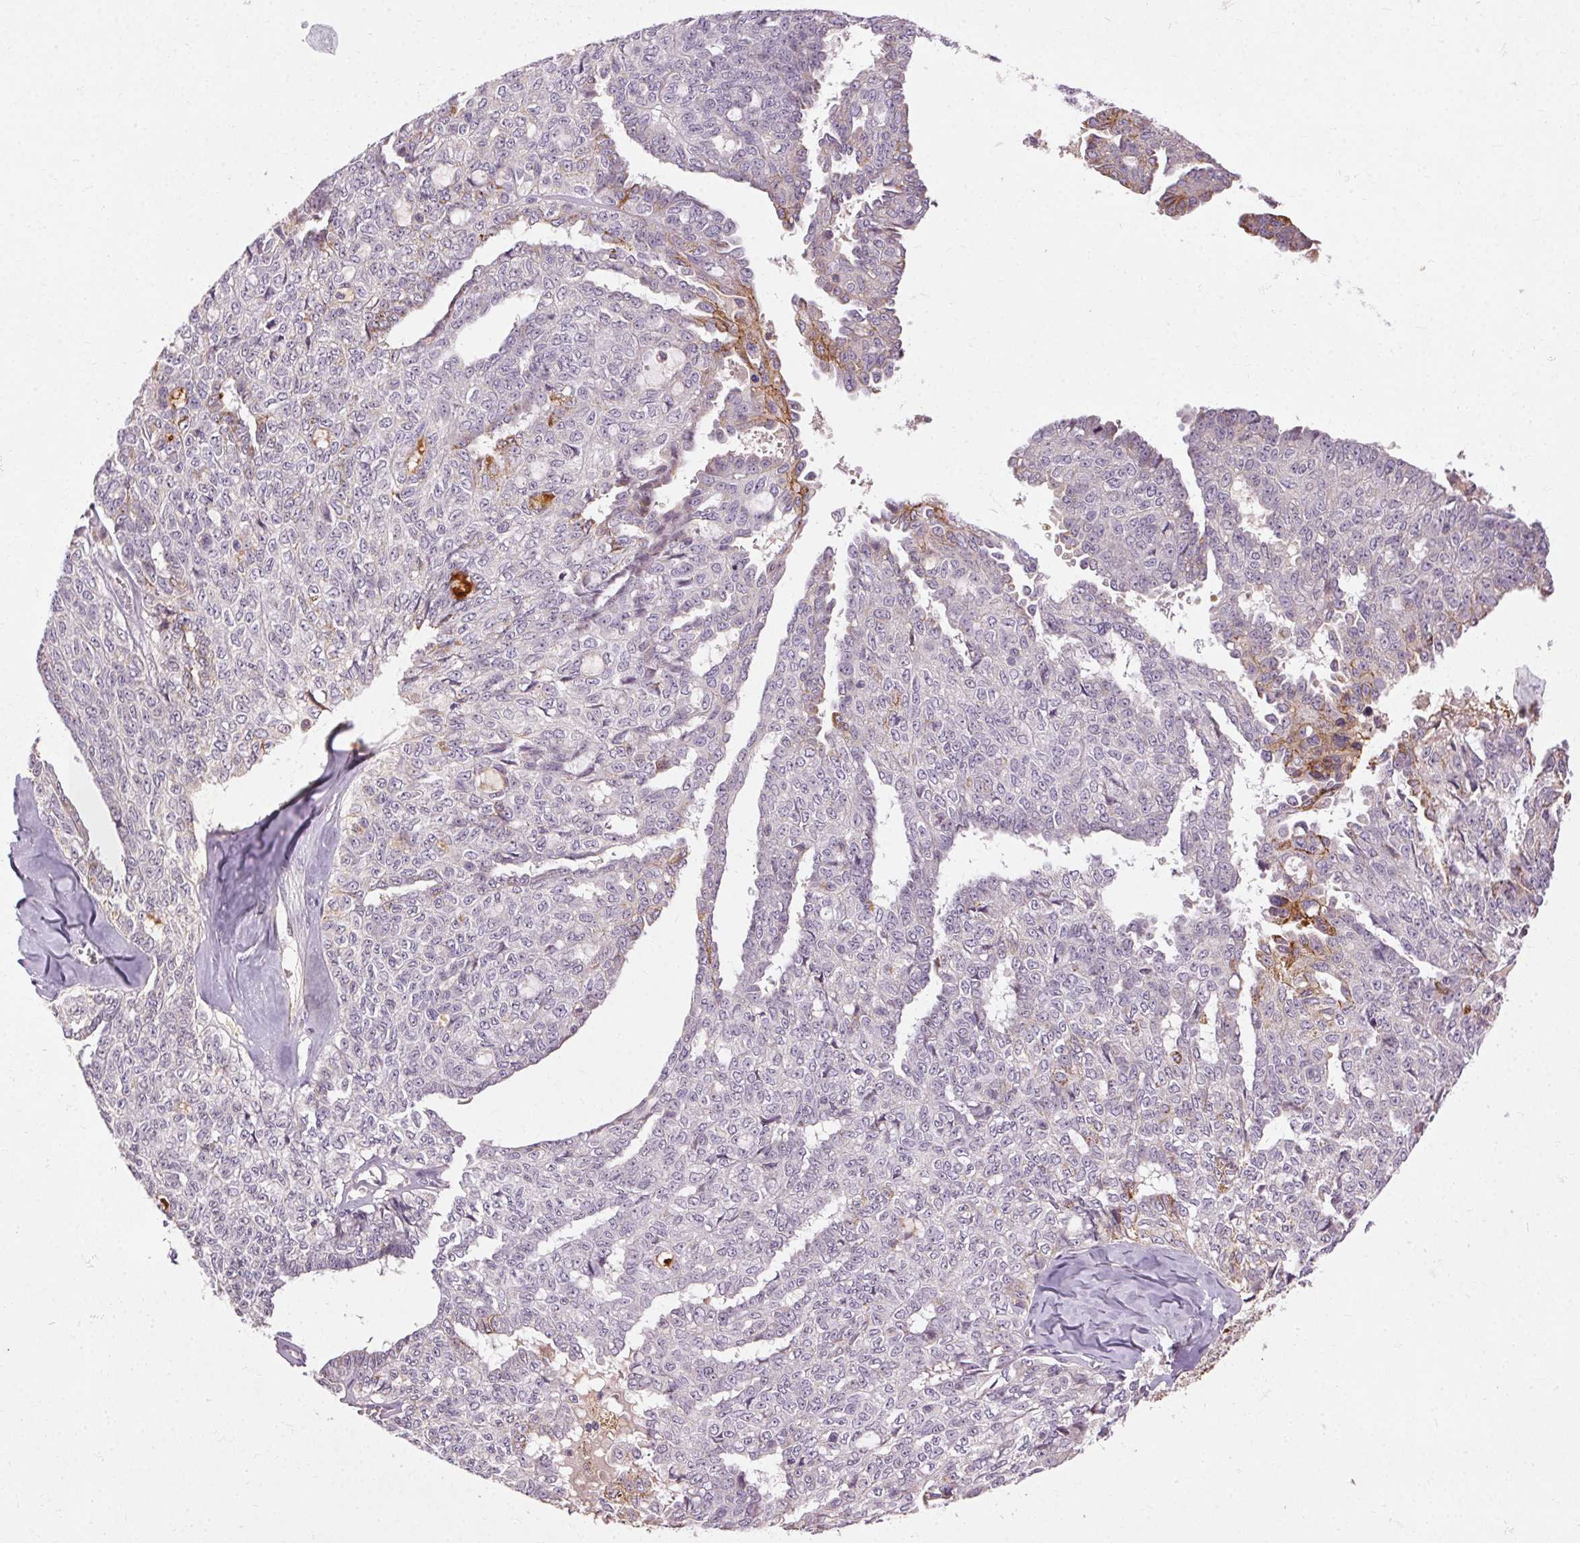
{"staining": {"intensity": "moderate", "quantity": "<25%", "location": "cytoplasmic/membranous"}, "tissue": "ovarian cancer", "cell_type": "Tumor cells", "image_type": "cancer", "snomed": [{"axis": "morphology", "description": "Cystadenocarcinoma, serous, NOS"}, {"axis": "topography", "description": "Ovary"}], "caption": "Immunohistochemical staining of human ovarian cancer (serous cystadenocarcinoma) reveals low levels of moderate cytoplasmic/membranous staining in approximately <25% of tumor cells.", "gene": "REP15", "patient": {"sex": "female", "age": 71}}